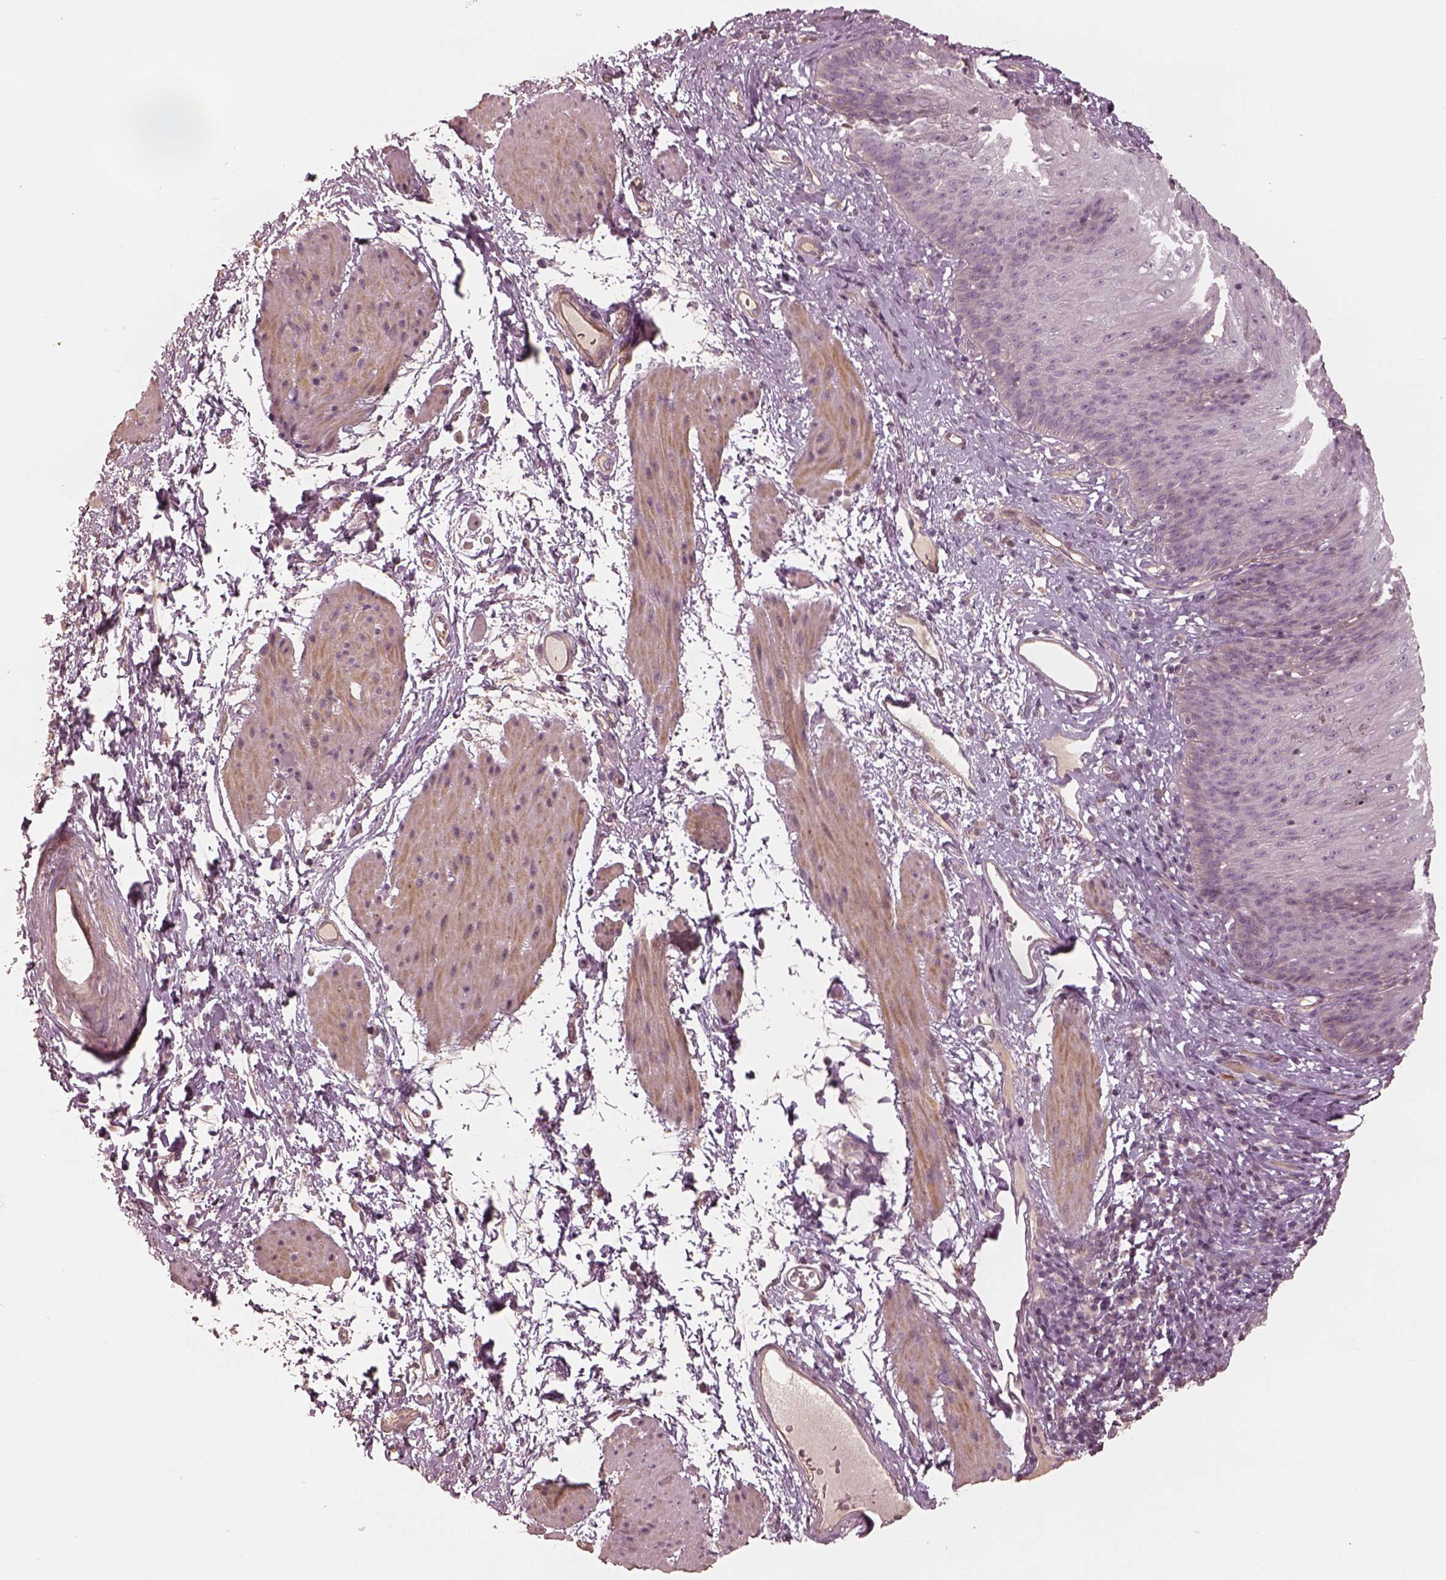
{"staining": {"intensity": "negative", "quantity": "none", "location": "none"}, "tissue": "esophagus", "cell_type": "Squamous epithelial cells", "image_type": "normal", "snomed": [{"axis": "morphology", "description": "Normal tissue, NOS"}, {"axis": "topography", "description": "Esophagus"}], "caption": "A high-resolution photomicrograph shows IHC staining of unremarkable esophagus, which displays no significant expression in squamous epithelial cells. (Stains: DAB (3,3'-diaminobenzidine) IHC with hematoxylin counter stain, Microscopy: brightfield microscopy at high magnification).", "gene": "OTOGL", "patient": {"sex": "male", "age": 72}}